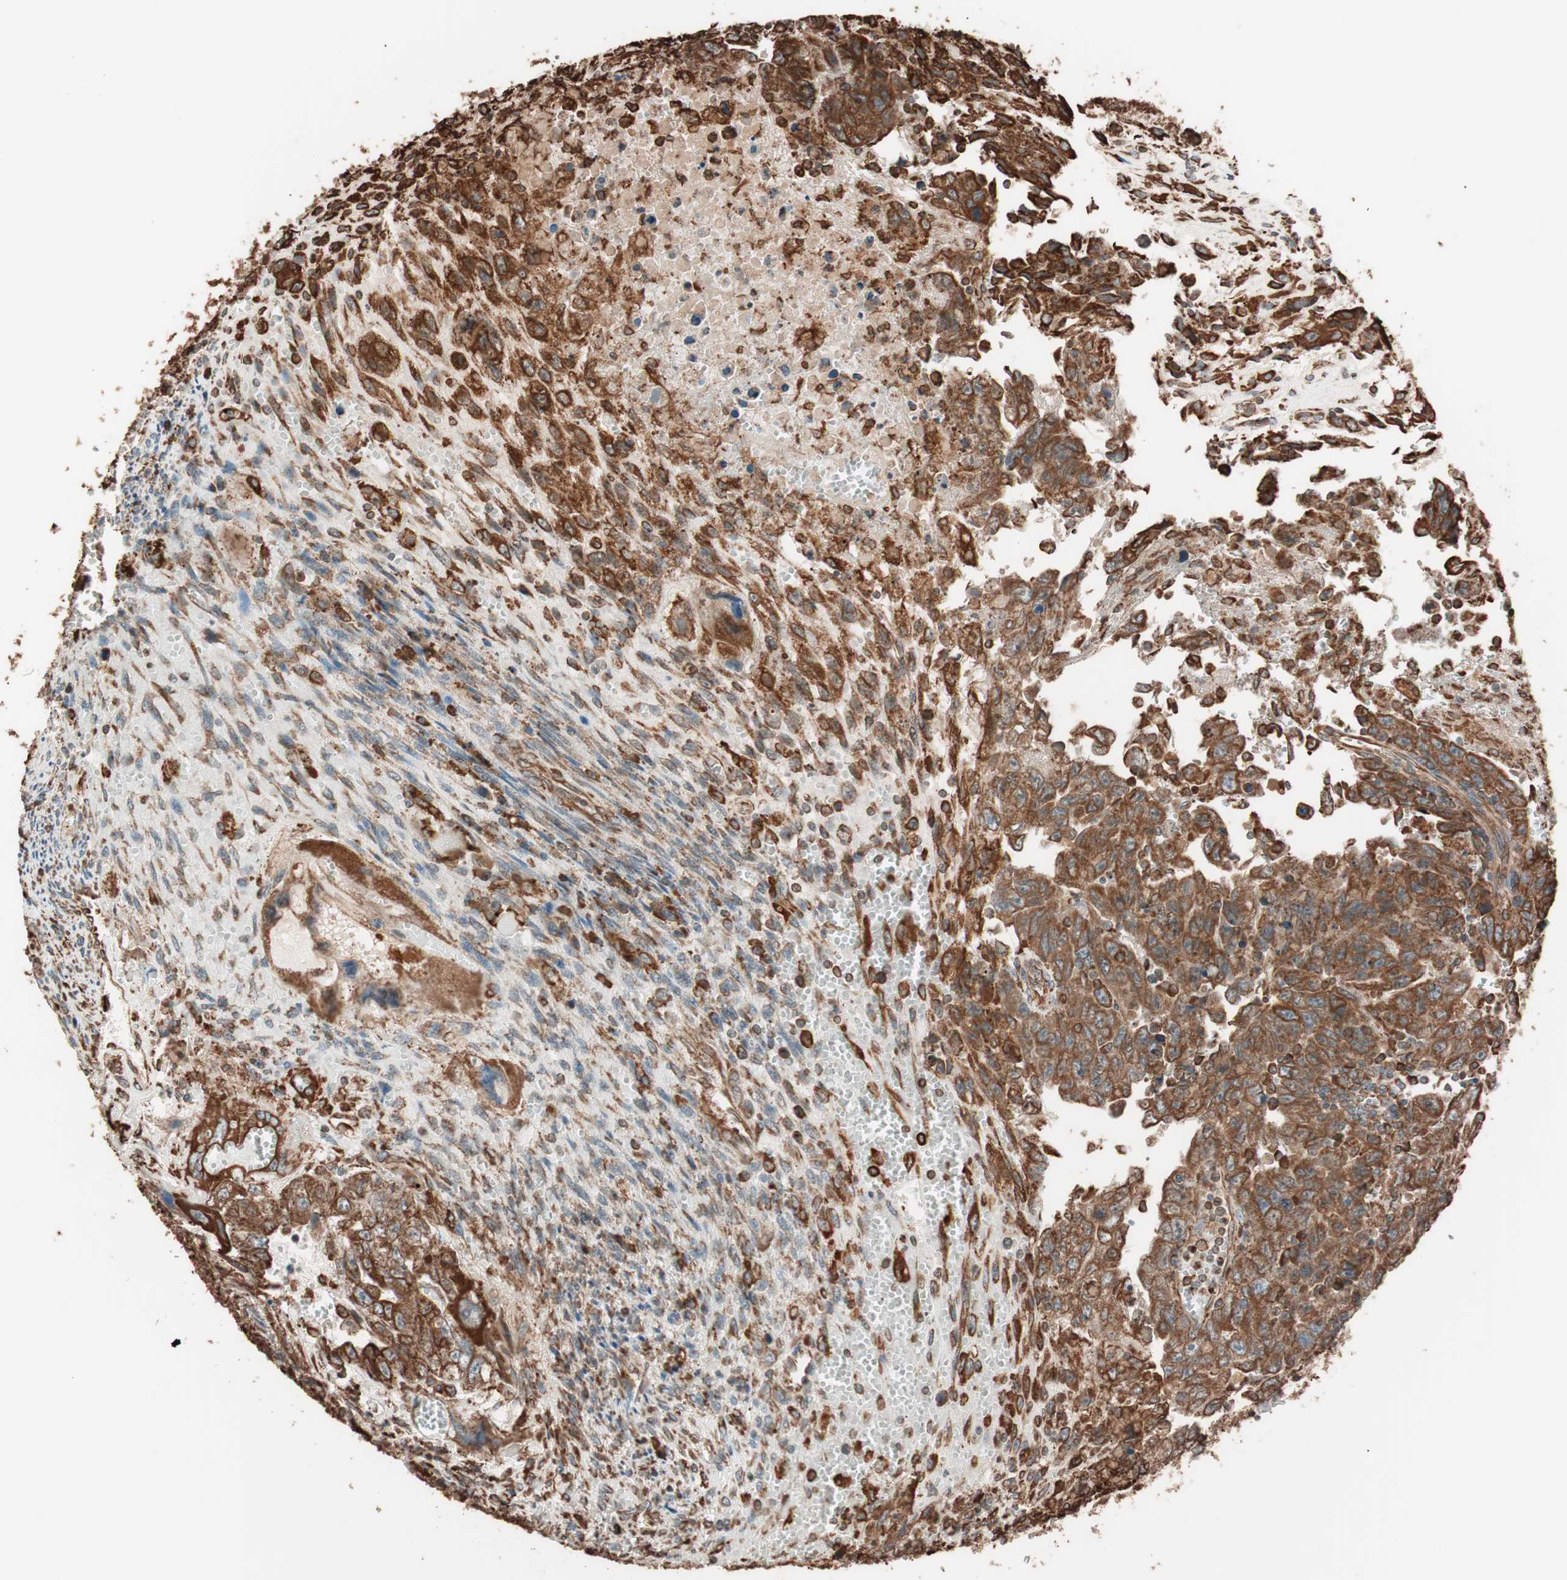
{"staining": {"intensity": "strong", "quantity": ">75%", "location": "cytoplasmic/membranous"}, "tissue": "testis cancer", "cell_type": "Tumor cells", "image_type": "cancer", "snomed": [{"axis": "morphology", "description": "Carcinoma, Embryonal, NOS"}, {"axis": "topography", "description": "Testis"}], "caption": "The photomicrograph demonstrates immunohistochemical staining of embryonal carcinoma (testis). There is strong cytoplasmic/membranous positivity is present in approximately >75% of tumor cells.", "gene": "VEGFA", "patient": {"sex": "male", "age": 28}}